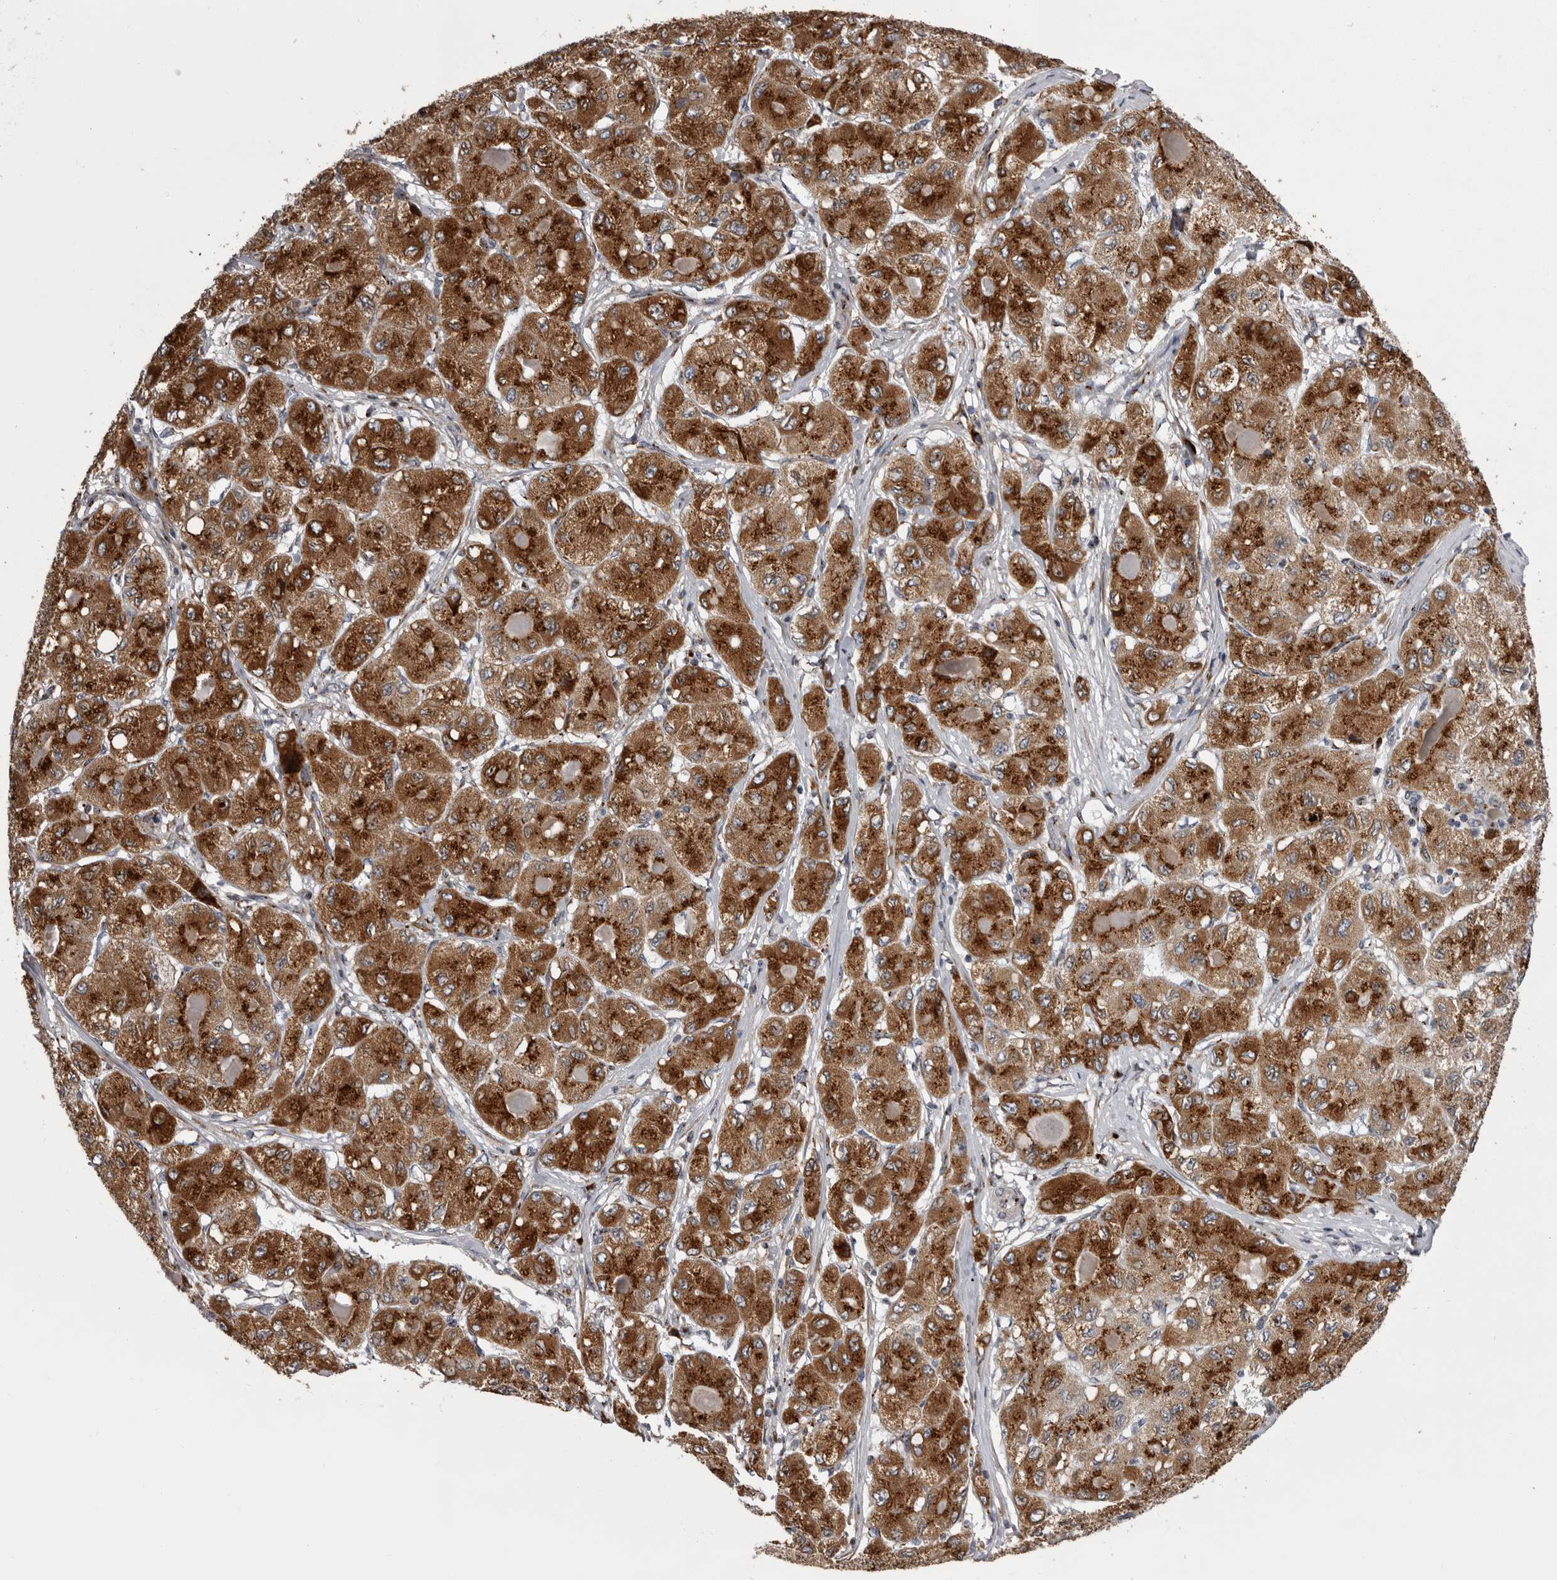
{"staining": {"intensity": "strong", "quantity": ">75%", "location": "cytoplasmic/membranous"}, "tissue": "liver cancer", "cell_type": "Tumor cells", "image_type": "cancer", "snomed": [{"axis": "morphology", "description": "Carcinoma, Hepatocellular, NOS"}, {"axis": "topography", "description": "Liver"}], "caption": "Tumor cells reveal strong cytoplasmic/membranous staining in about >75% of cells in liver hepatocellular carcinoma. The staining is performed using DAB (3,3'-diaminobenzidine) brown chromogen to label protein expression. The nuclei are counter-stained blue using hematoxylin.", "gene": "WDR47", "patient": {"sex": "male", "age": 80}}